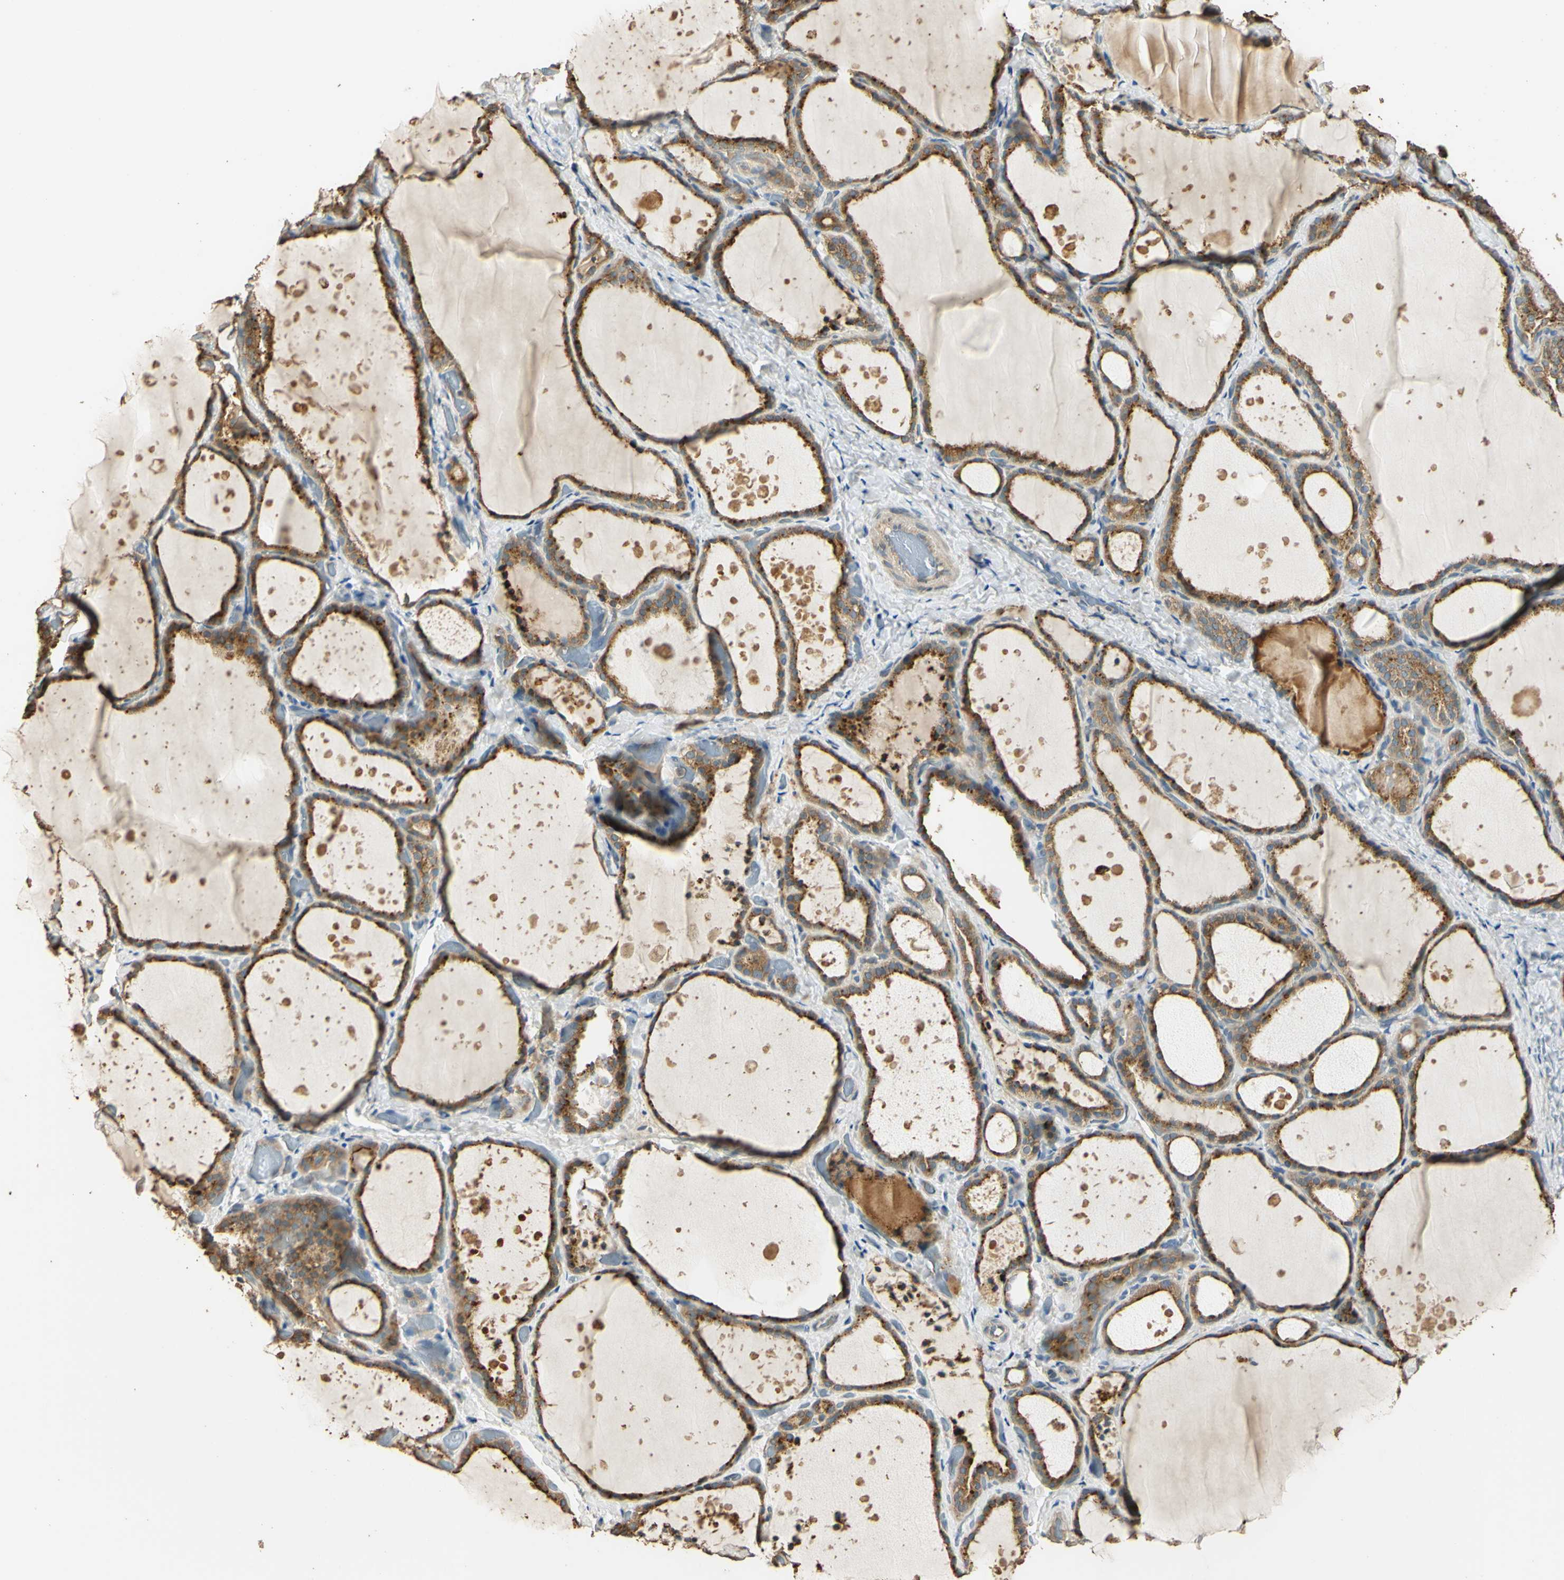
{"staining": {"intensity": "strong", "quantity": ">75%", "location": "cytoplasmic/membranous"}, "tissue": "thyroid gland", "cell_type": "Glandular cells", "image_type": "normal", "snomed": [{"axis": "morphology", "description": "Normal tissue, NOS"}, {"axis": "topography", "description": "Thyroid gland"}], "caption": "Immunohistochemistry staining of benign thyroid gland, which displays high levels of strong cytoplasmic/membranous positivity in approximately >75% of glandular cells indicating strong cytoplasmic/membranous protein positivity. The staining was performed using DAB (brown) for protein detection and nuclei were counterstained in hematoxylin (blue).", "gene": "STX18", "patient": {"sex": "female", "age": 44}}